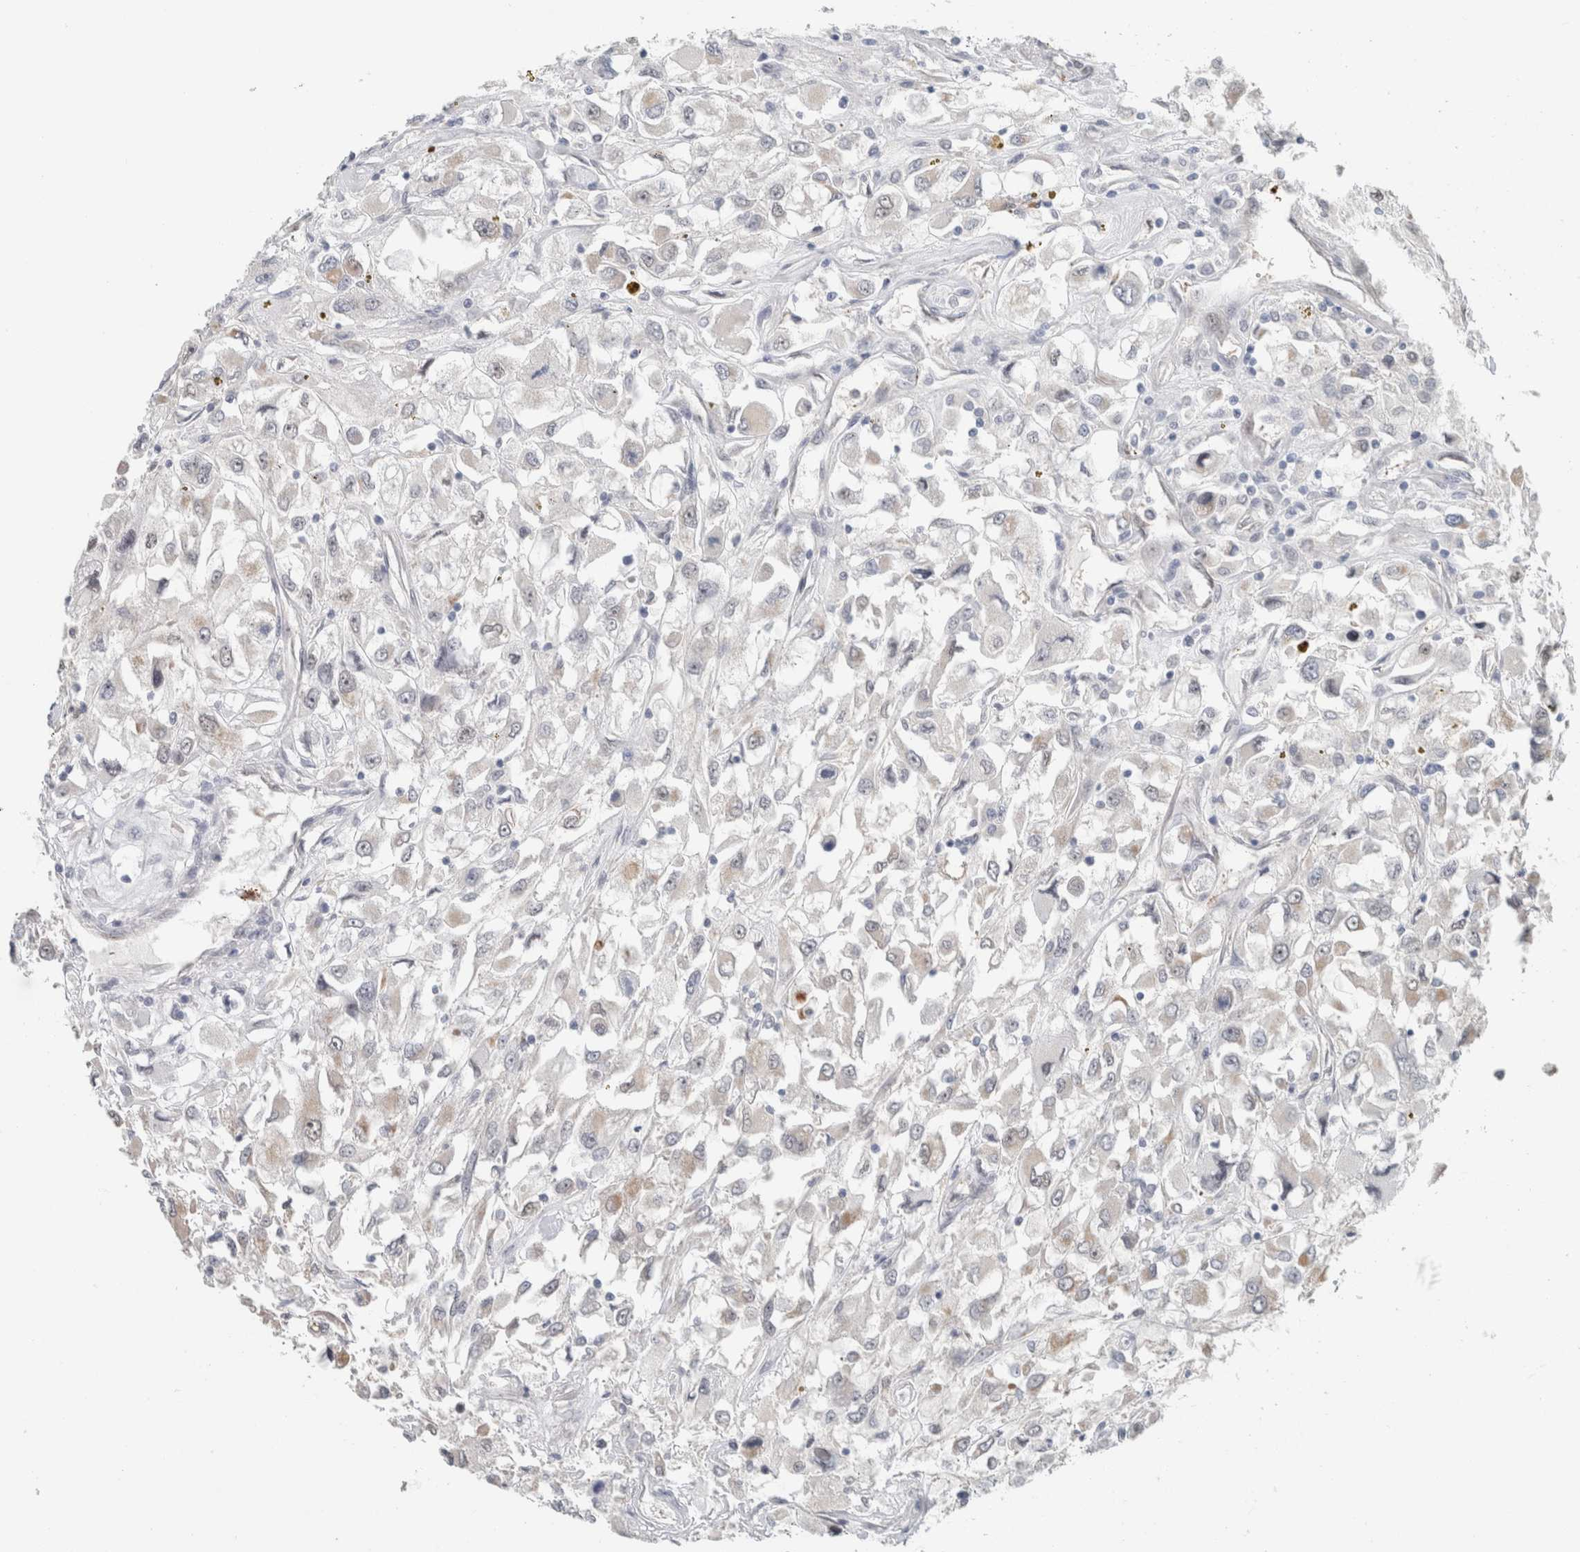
{"staining": {"intensity": "weak", "quantity": "25%-75%", "location": "cytoplasmic/membranous"}, "tissue": "renal cancer", "cell_type": "Tumor cells", "image_type": "cancer", "snomed": [{"axis": "morphology", "description": "Adenocarcinoma, NOS"}, {"axis": "topography", "description": "Kidney"}], "caption": "Human renal cancer (adenocarcinoma) stained with a brown dye displays weak cytoplasmic/membranous positive expression in approximately 25%-75% of tumor cells.", "gene": "CRAT", "patient": {"sex": "female", "age": 52}}